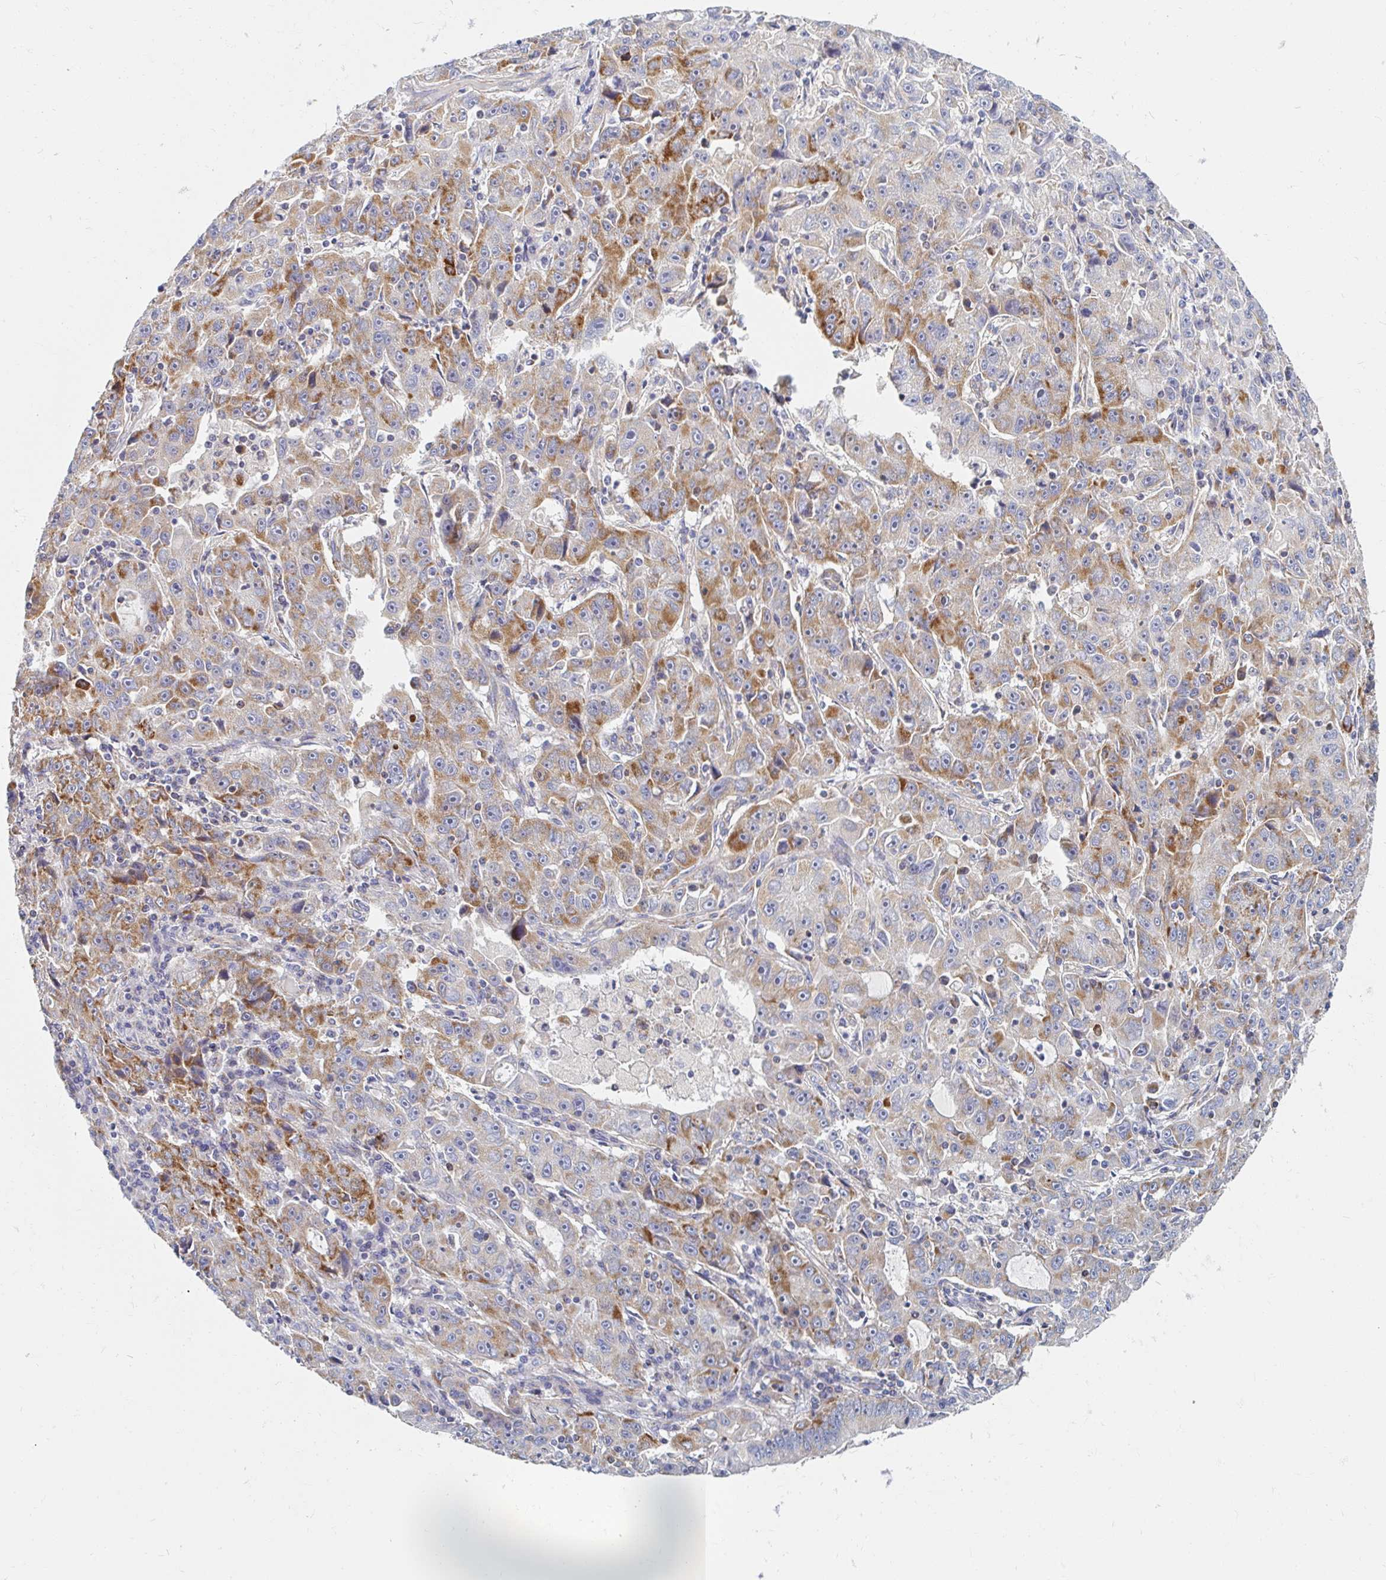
{"staining": {"intensity": "moderate", "quantity": "25%-75%", "location": "cytoplasmic/membranous"}, "tissue": "lung cancer", "cell_type": "Tumor cells", "image_type": "cancer", "snomed": [{"axis": "morphology", "description": "Normal morphology"}, {"axis": "morphology", "description": "Adenocarcinoma, NOS"}, {"axis": "topography", "description": "Lymph node"}, {"axis": "topography", "description": "Lung"}], "caption": "Protein staining by immunohistochemistry (IHC) demonstrates moderate cytoplasmic/membranous staining in about 25%-75% of tumor cells in adenocarcinoma (lung).", "gene": "MAVS", "patient": {"sex": "female", "age": 57}}